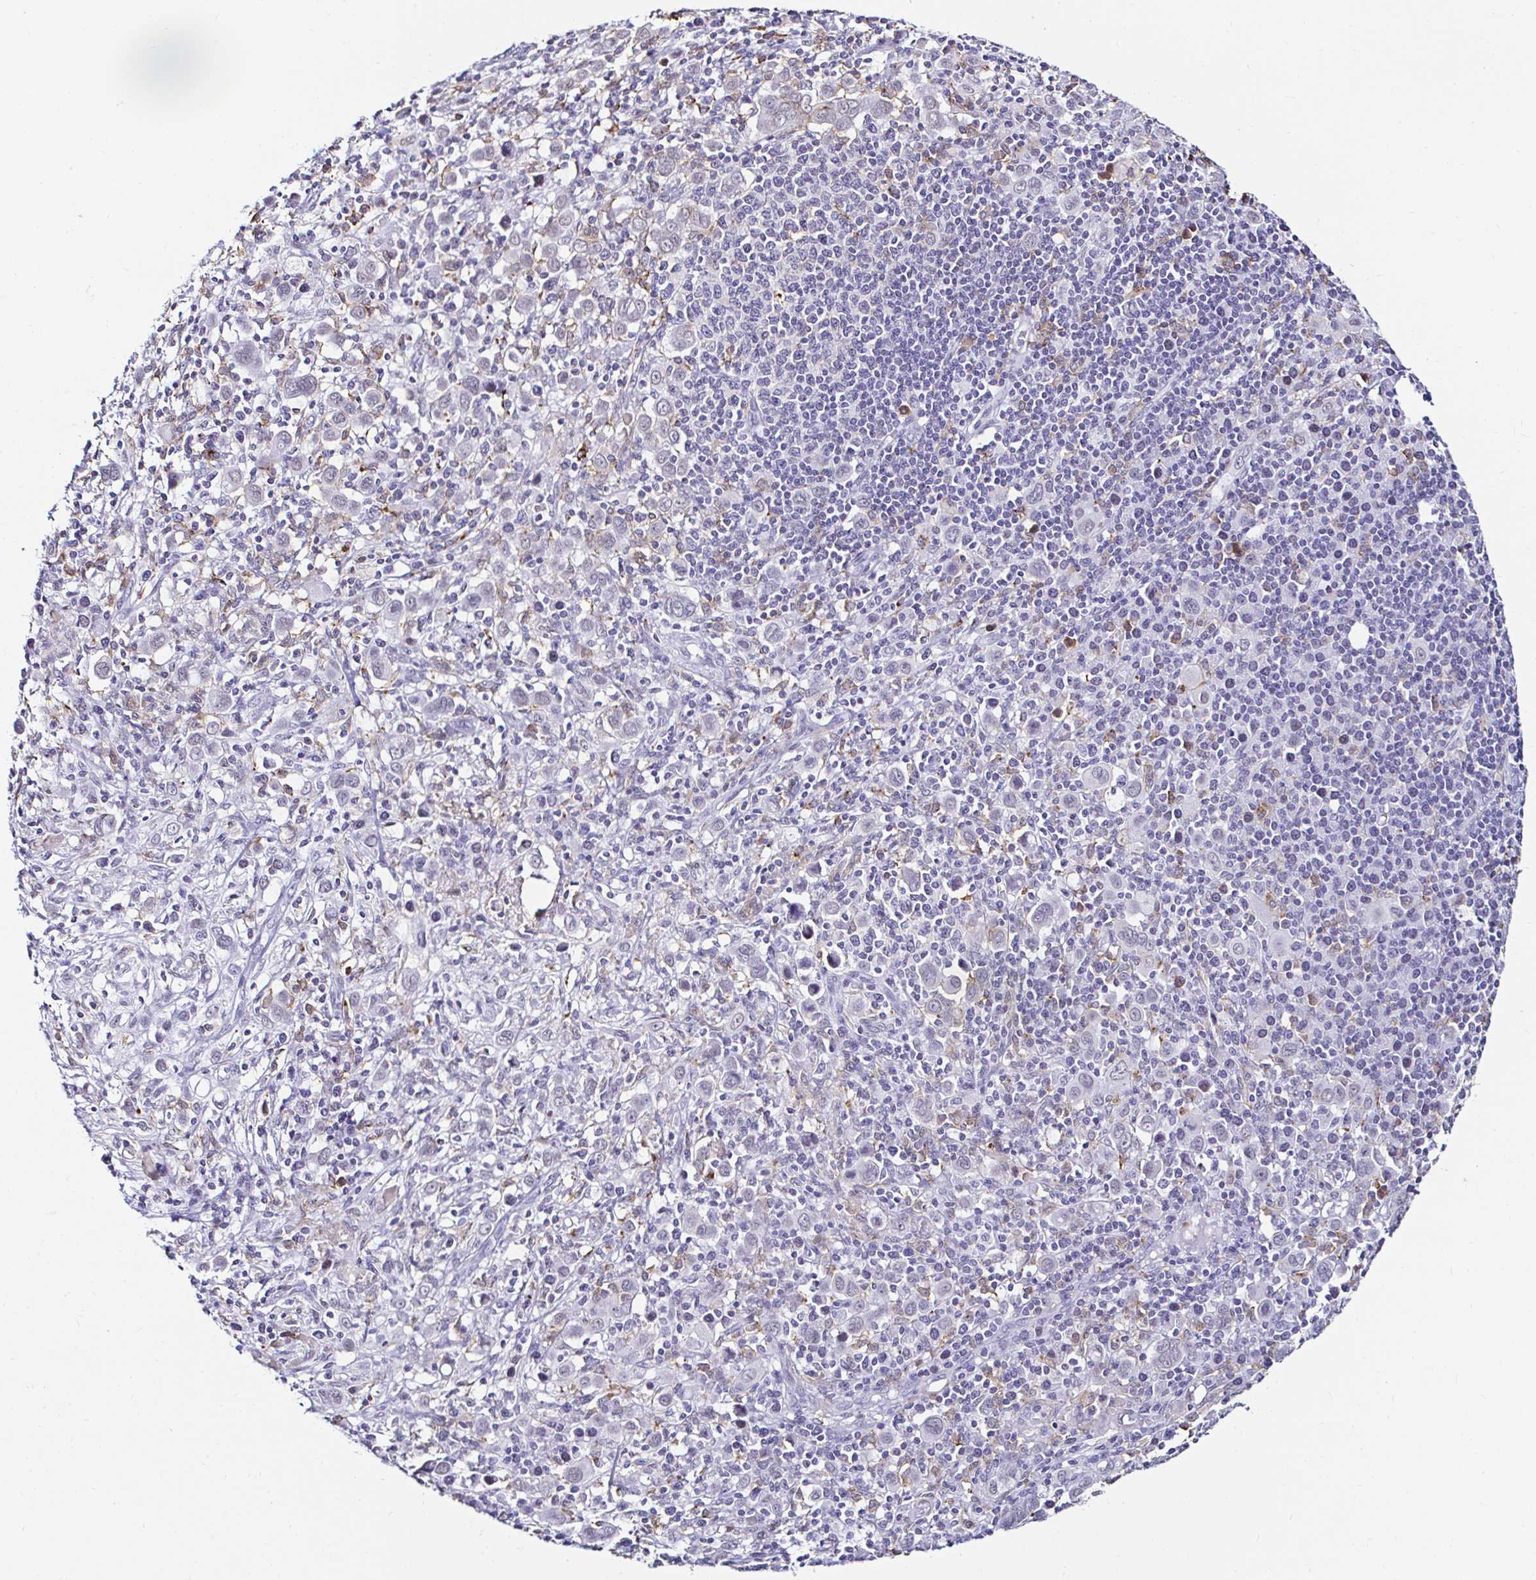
{"staining": {"intensity": "negative", "quantity": "none", "location": "none"}, "tissue": "stomach cancer", "cell_type": "Tumor cells", "image_type": "cancer", "snomed": [{"axis": "morphology", "description": "Adenocarcinoma, NOS"}, {"axis": "topography", "description": "Stomach, upper"}], "caption": "Immunohistochemical staining of stomach adenocarcinoma demonstrates no significant staining in tumor cells.", "gene": "CYBB", "patient": {"sex": "male", "age": 75}}